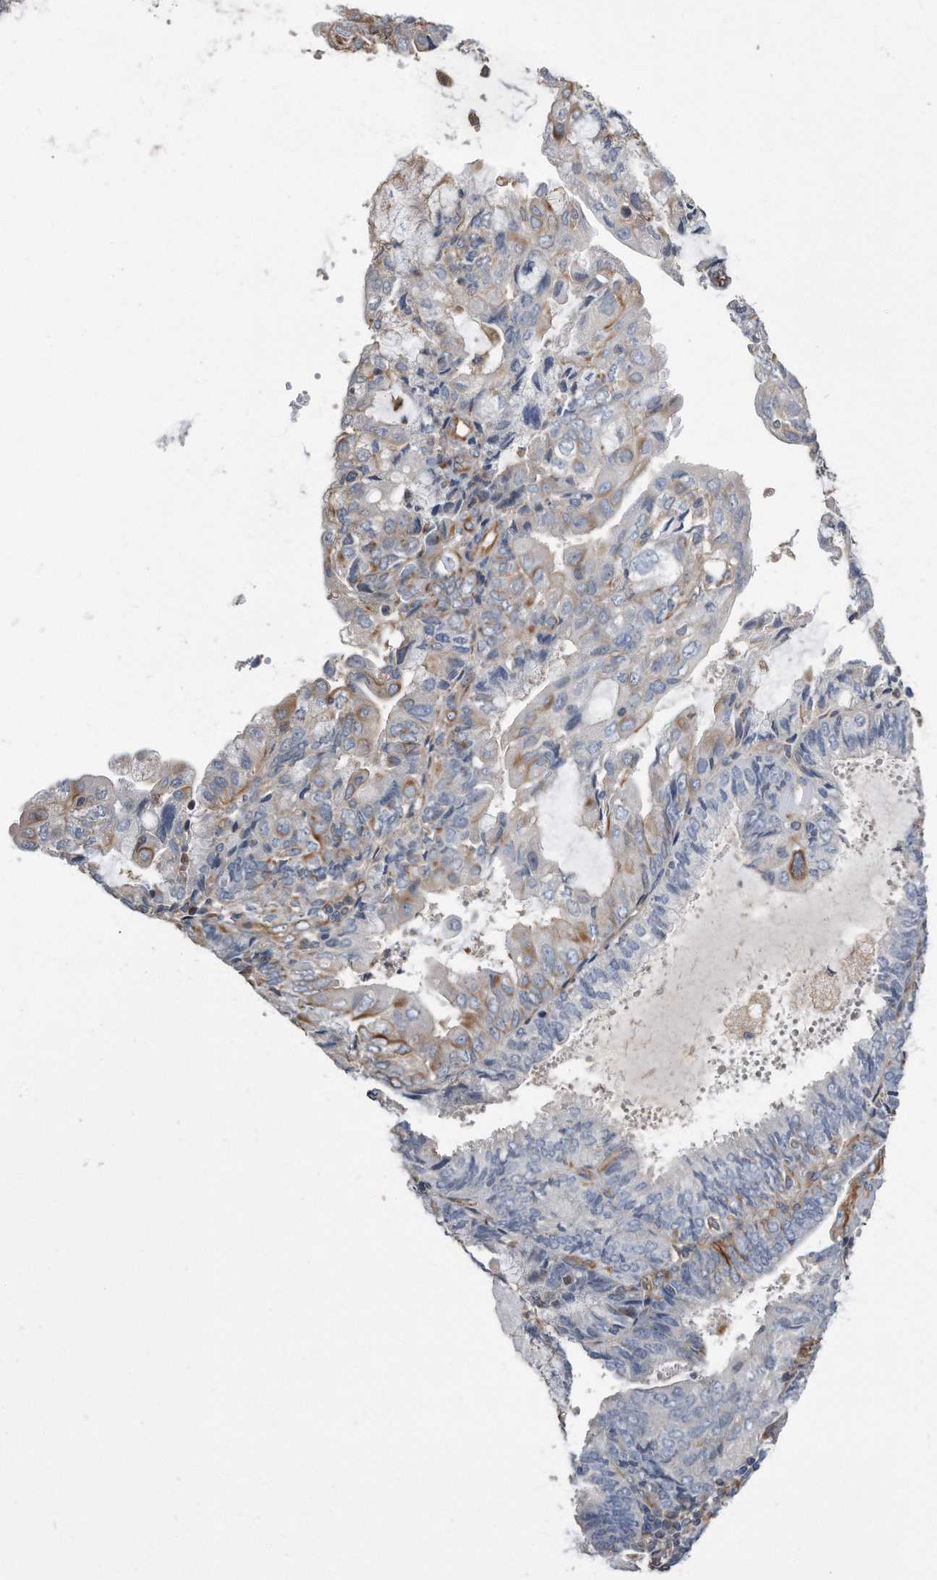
{"staining": {"intensity": "moderate", "quantity": "<25%", "location": "cytoplasmic/membranous"}, "tissue": "endometrial cancer", "cell_type": "Tumor cells", "image_type": "cancer", "snomed": [{"axis": "morphology", "description": "Adenocarcinoma, NOS"}, {"axis": "topography", "description": "Endometrium"}], "caption": "There is low levels of moderate cytoplasmic/membranous expression in tumor cells of endometrial cancer (adenocarcinoma), as demonstrated by immunohistochemical staining (brown color).", "gene": "GPC1", "patient": {"sex": "female", "age": 81}}